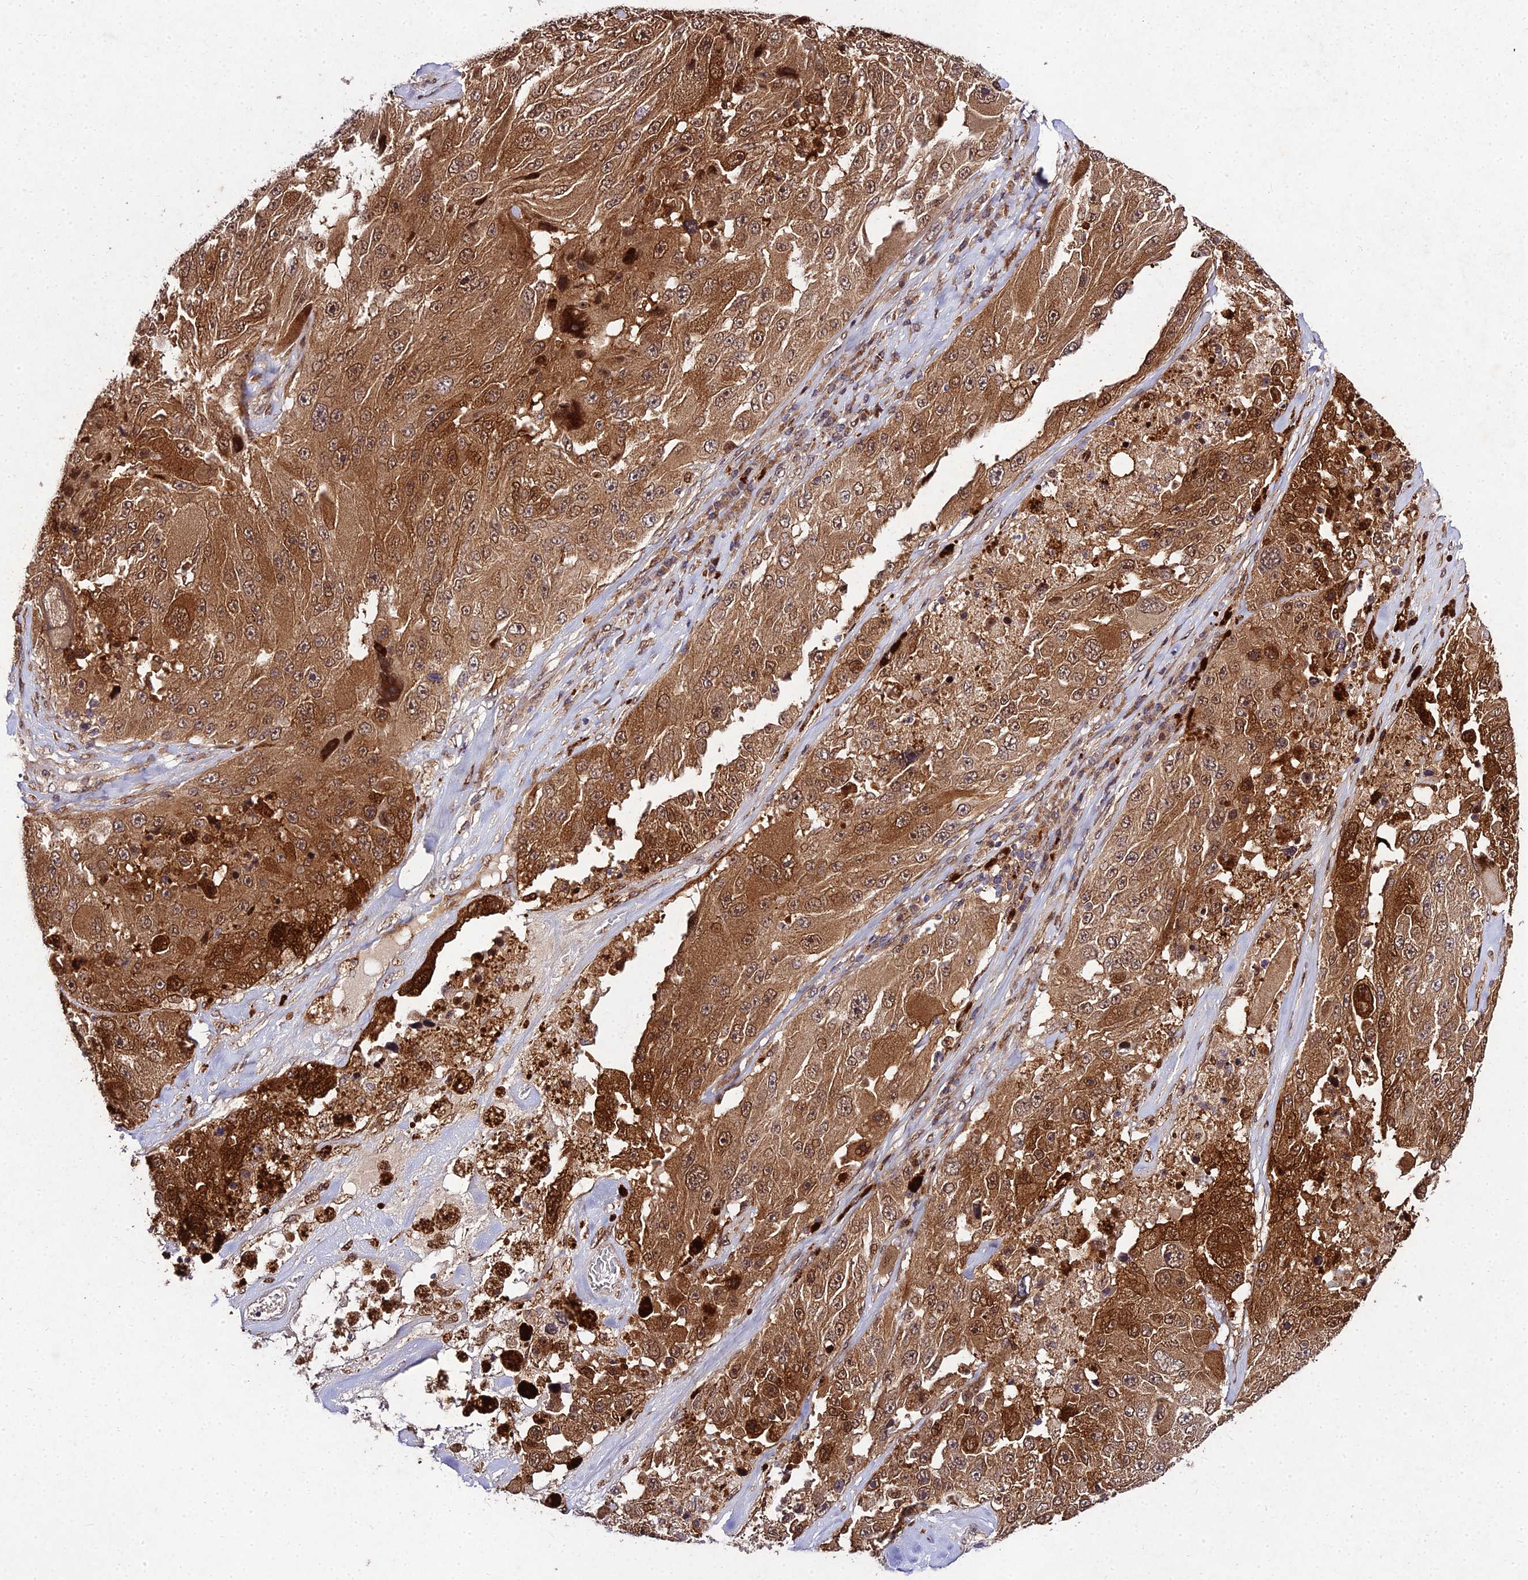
{"staining": {"intensity": "strong", "quantity": ">75%", "location": "cytoplasmic/membranous,nuclear"}, "tissue": "melanoma", "cell_type": "Tumor cells", "image_type": "cancer", "snomed": [{"axis": "morphology", "description": "Malignant melanoma, Metastatic site"}, {"axis": "topography", "description": "Lymph node"}], "caption": "Protein expression analysis of human melanoma reveals strong cytoplasmic/membranous and nuclear staining in approximately >75% of tumor cells.", "gene": "MKKS", "patient": {"sex": "male", "age": 62}}